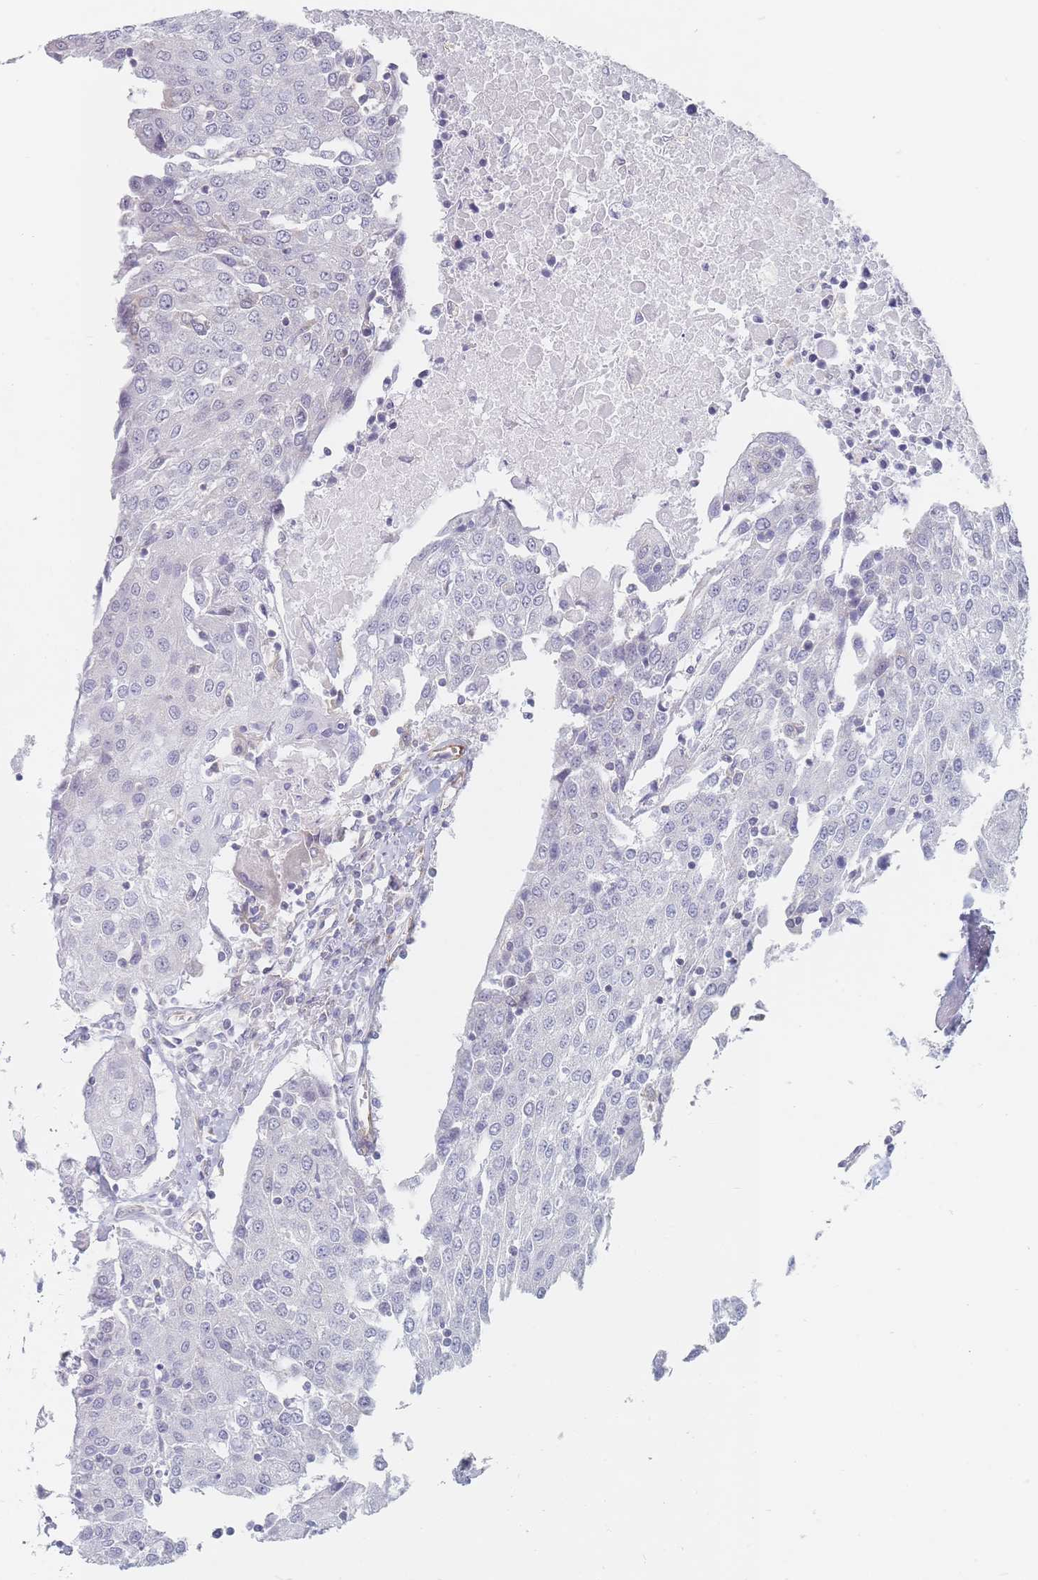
{"staining": {"intensity": "negative", "quantity": "none", "location": "none"}, "tissue": "urothelial cancer", "cell_type": "Tumor cells", "image_type": "cancer", "snomed": [{"axis": "morphology", "description": "Urothelial carcinoma, High grade"}, {"axis": "topography", "description": "Urinary bladder"}], "caption": "A micrograph of urothelial cancer stained for a protein reveals no brown staining in tumor cells.", "gene": "MAP1S", "patient": {"sex": "female", "age": 85}}